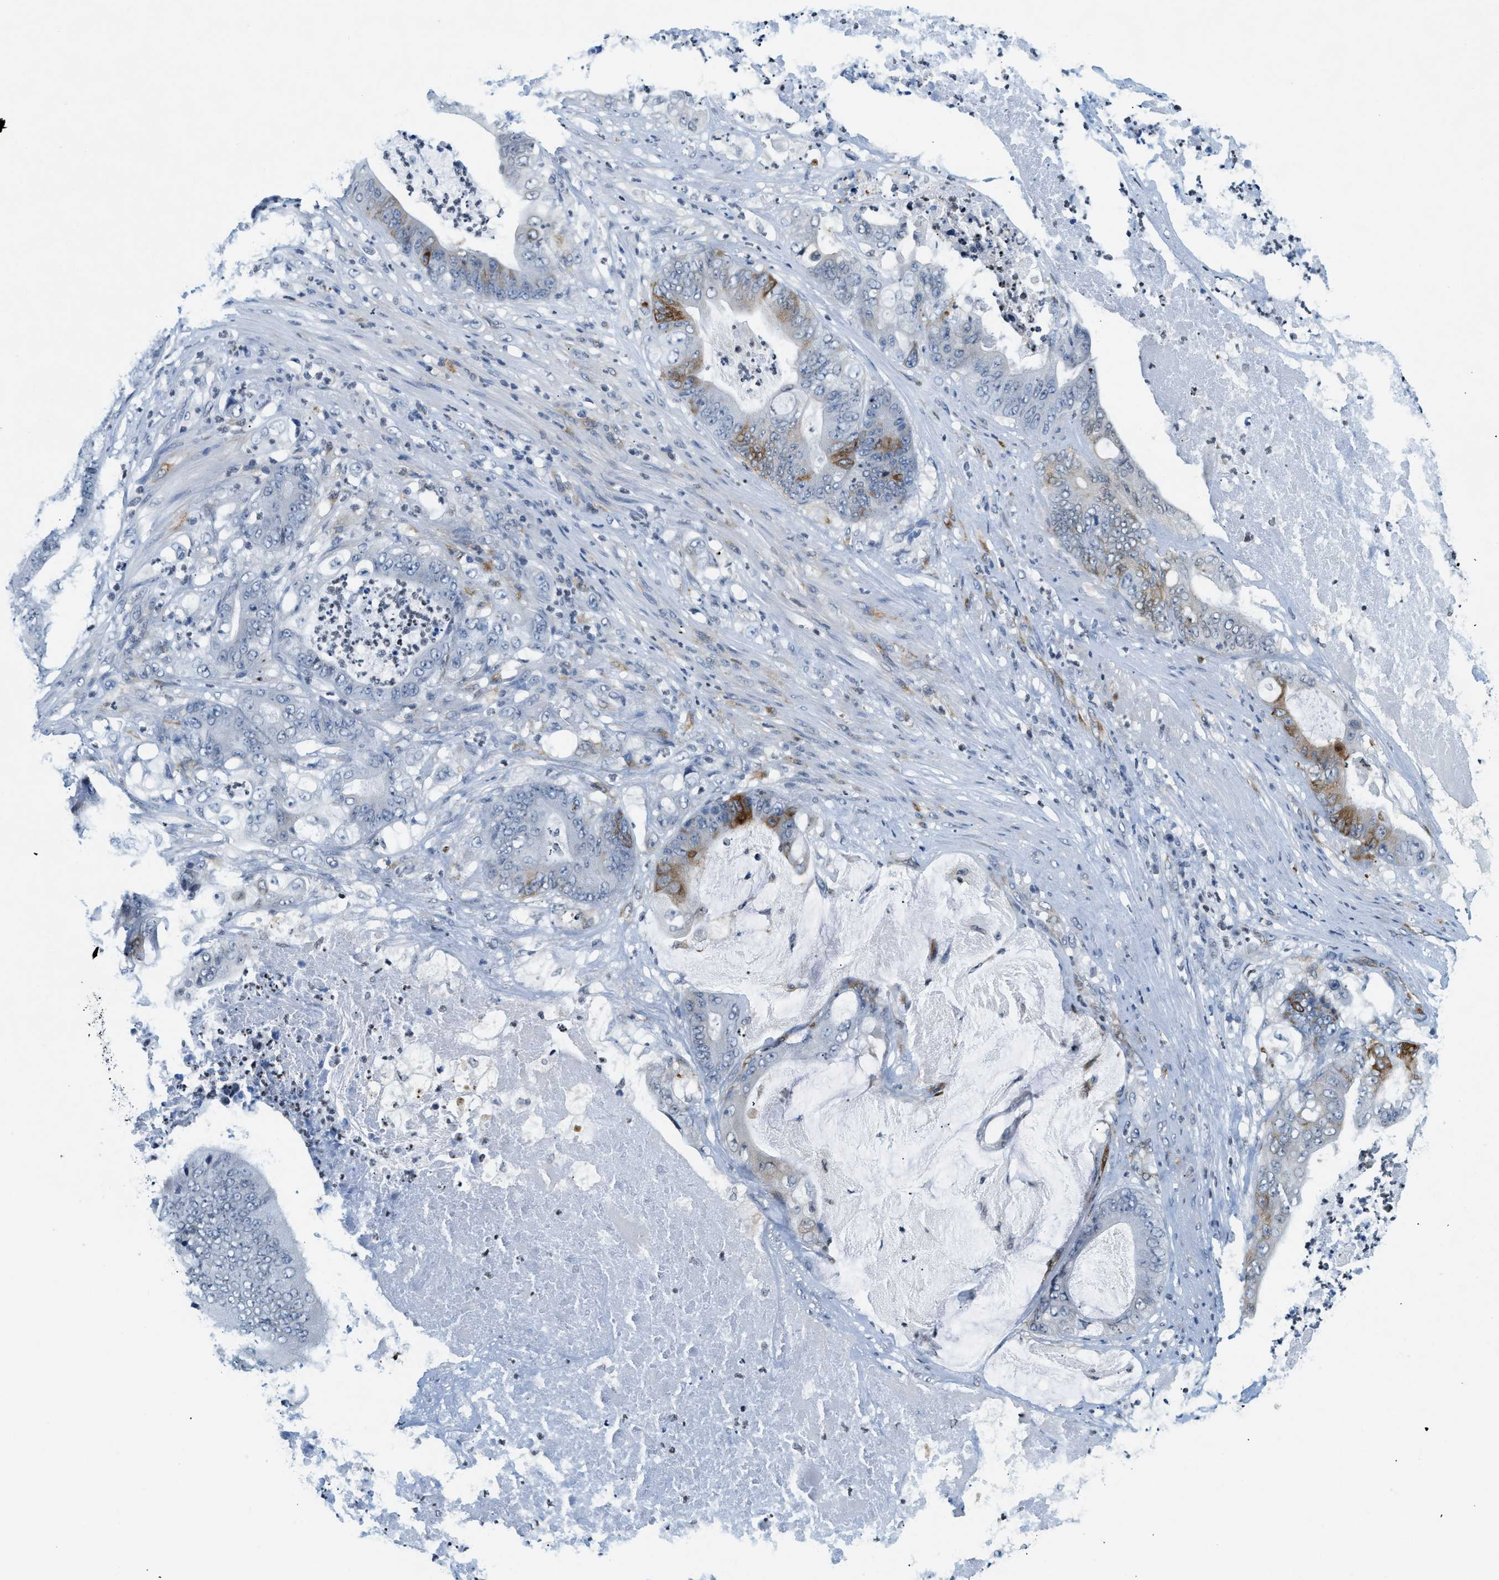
{"staining": {"intensity": "moderate", "quantity": "<25%", "location": "cytoplasmic/membranous"}, "tissue": "stomach cancer", "cell_type": "Tumor cells", "image_type": "cancer", "snomed": [{"axis": "morphology", "description": "Adenocarcinoma, NOS"}, {"axis": "topography", "description": "Stomach"}], "caption": "Immunohistochemical staining of stomach cancer exhibits low levels of moderate cytoplasmic/membranous positivity in about <25% of tumor cells.", "gene": "UVRAG", "patient": {"sex": "female", "age": 73}}